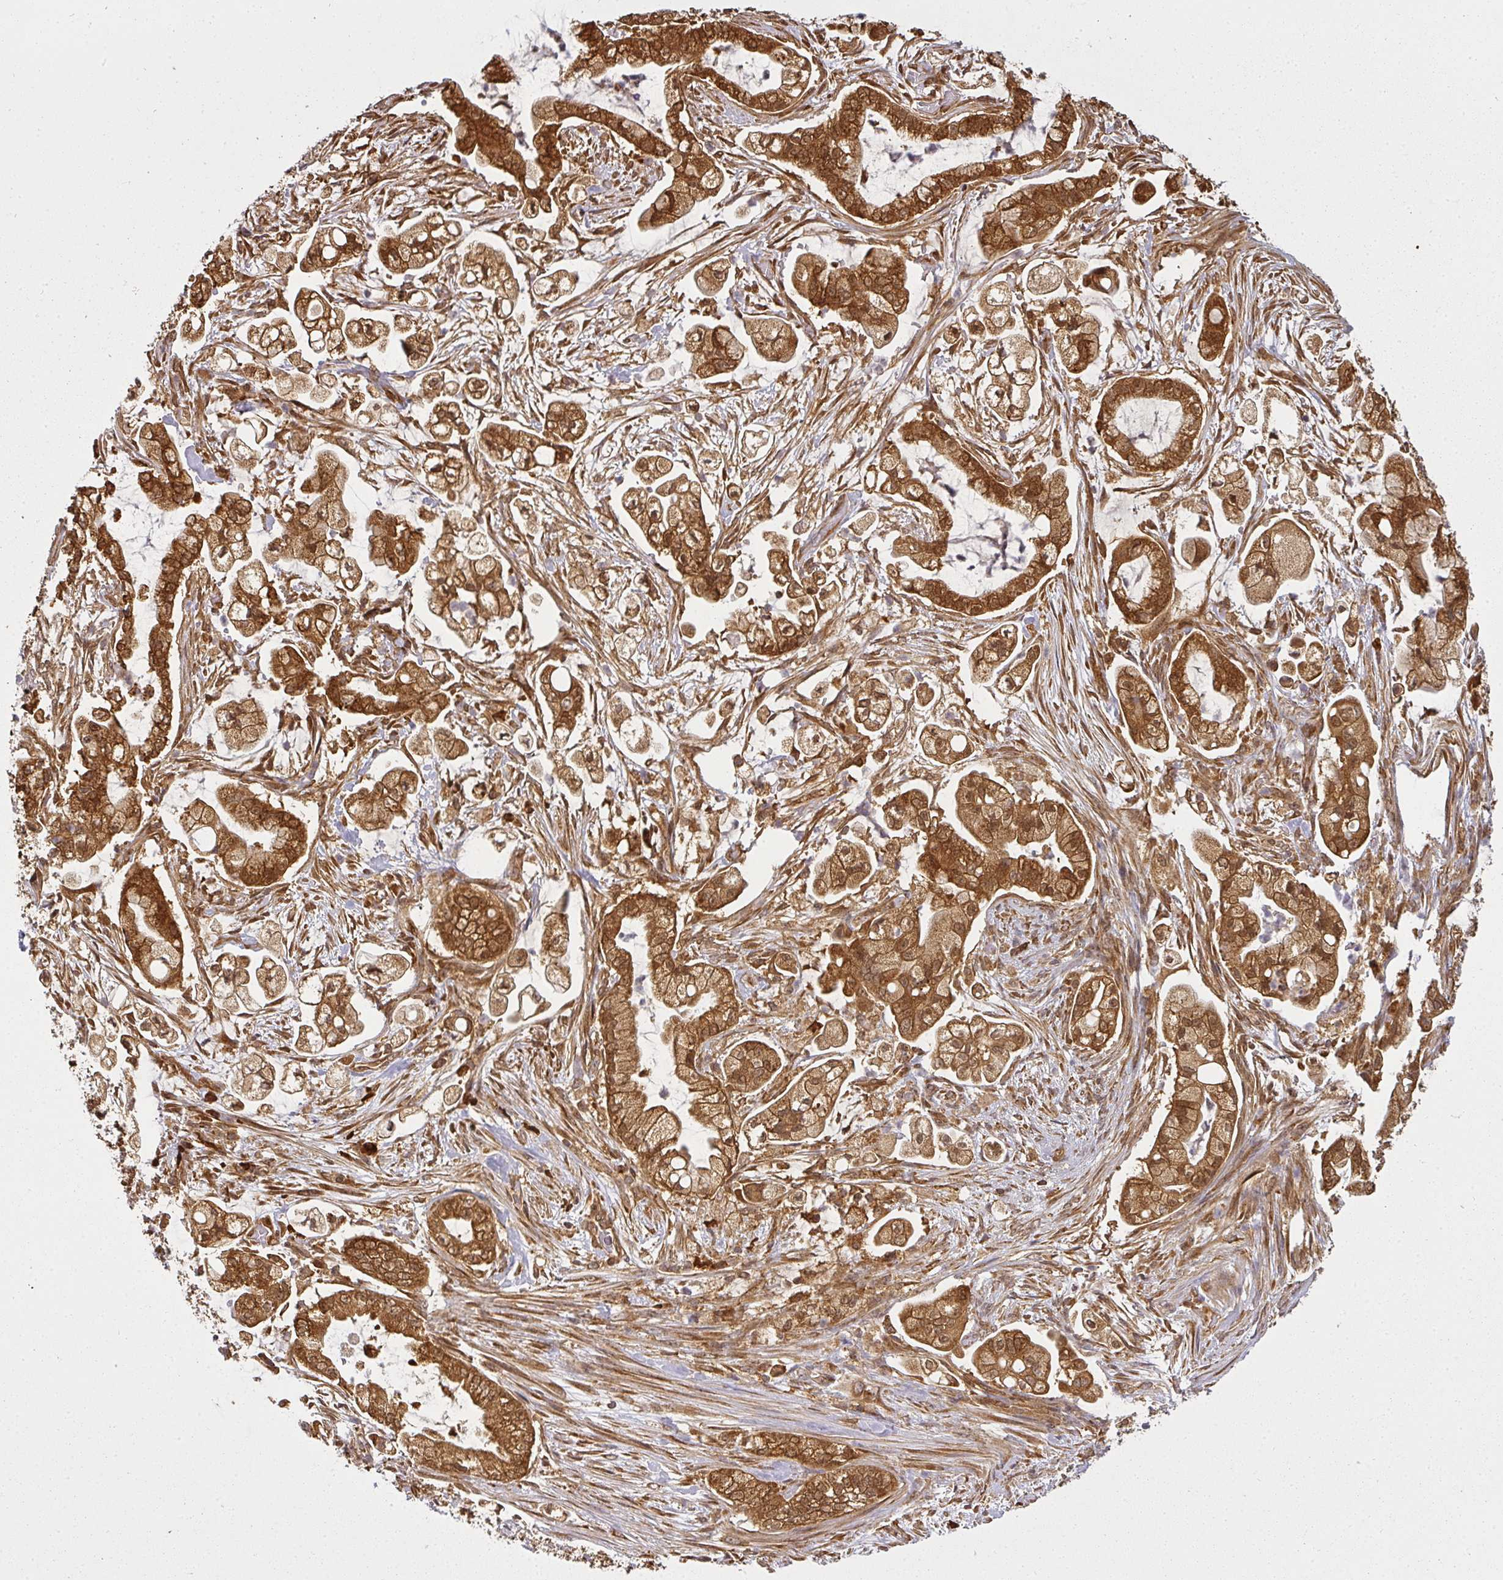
{"staining": {"intensity": "strong", "quantity": ">75%", "location": "cytoplasmic/membranous,nuclear"}, "tissue": "pancreatic cancer", "cell_type": "Tumor cells", "image_type": "cancer", "snomed": [{"axis": "morphology", "description": "Adenocarcinoma, NOS"}, {"axis": "topography", "description": "Pancreas"}], "caption": "Pancreatic cancer stained for a protein demonstrates strong cytoplasmic/membranous and nuclear positivity in tumor cells.", "gene": "PPP6R3", "patient": {"sex": "female", "age": 69}}